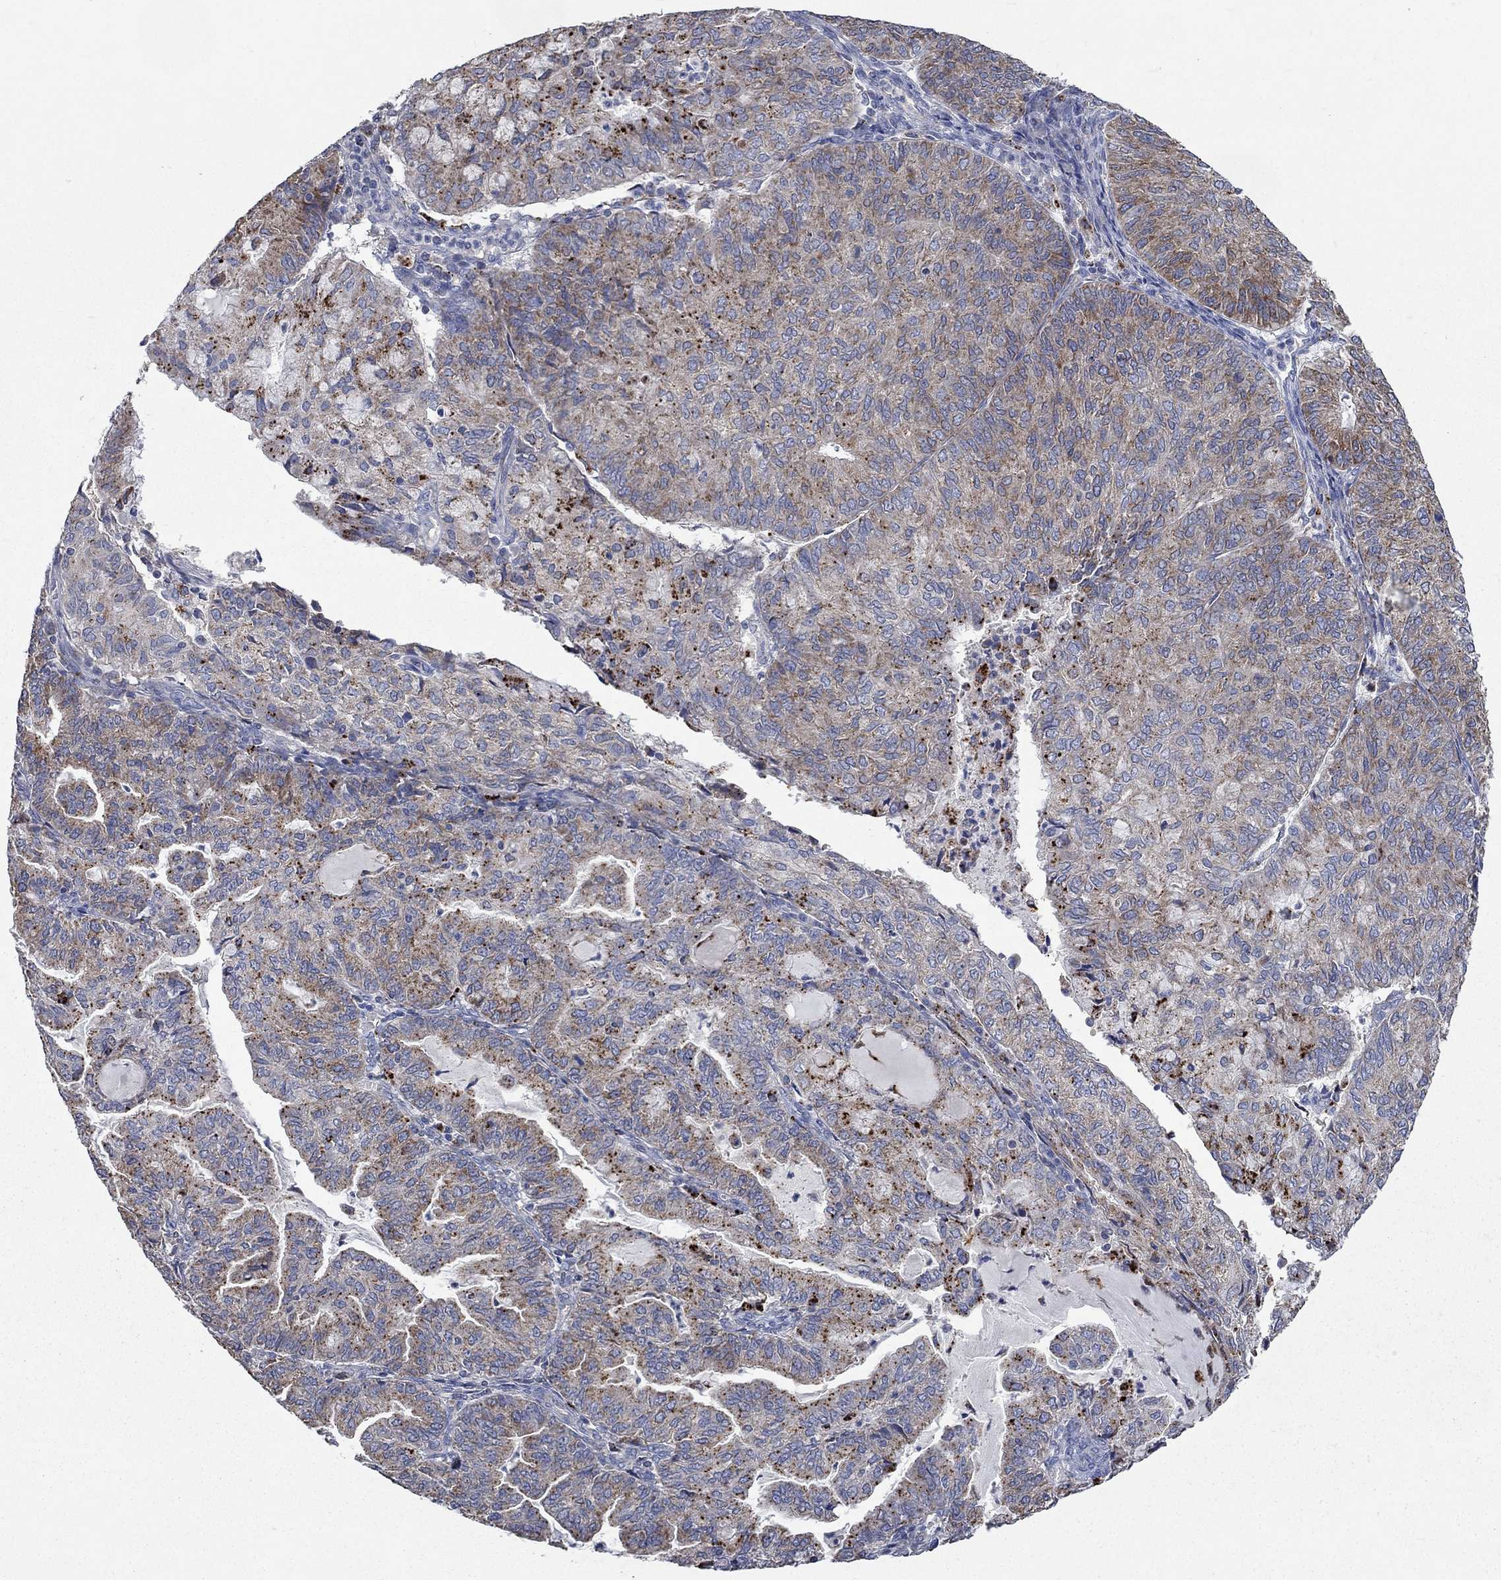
{"staining": {"intensity": "moderate", "quantity": "25%-75%", "location": "cytoplasmic/membranous"}, "tissue": "endometrial cancer", "cell_type": "Tumor cells", "image_type": "cancer", "snomed": [{"axis": "morphology", "description": "Adenocarcinoma, NOS"}, {"axis": "topography", "description": "Endometrium"}], "caption": "Adenocarcinoma (endometrial) stained for a protein (brown) reveals moderate cytoplasmic/membranous positive staining in about 25%-75% of tumor cells.", "gene": "UGT8", "patient": {"sex": "female", "age": 82}}